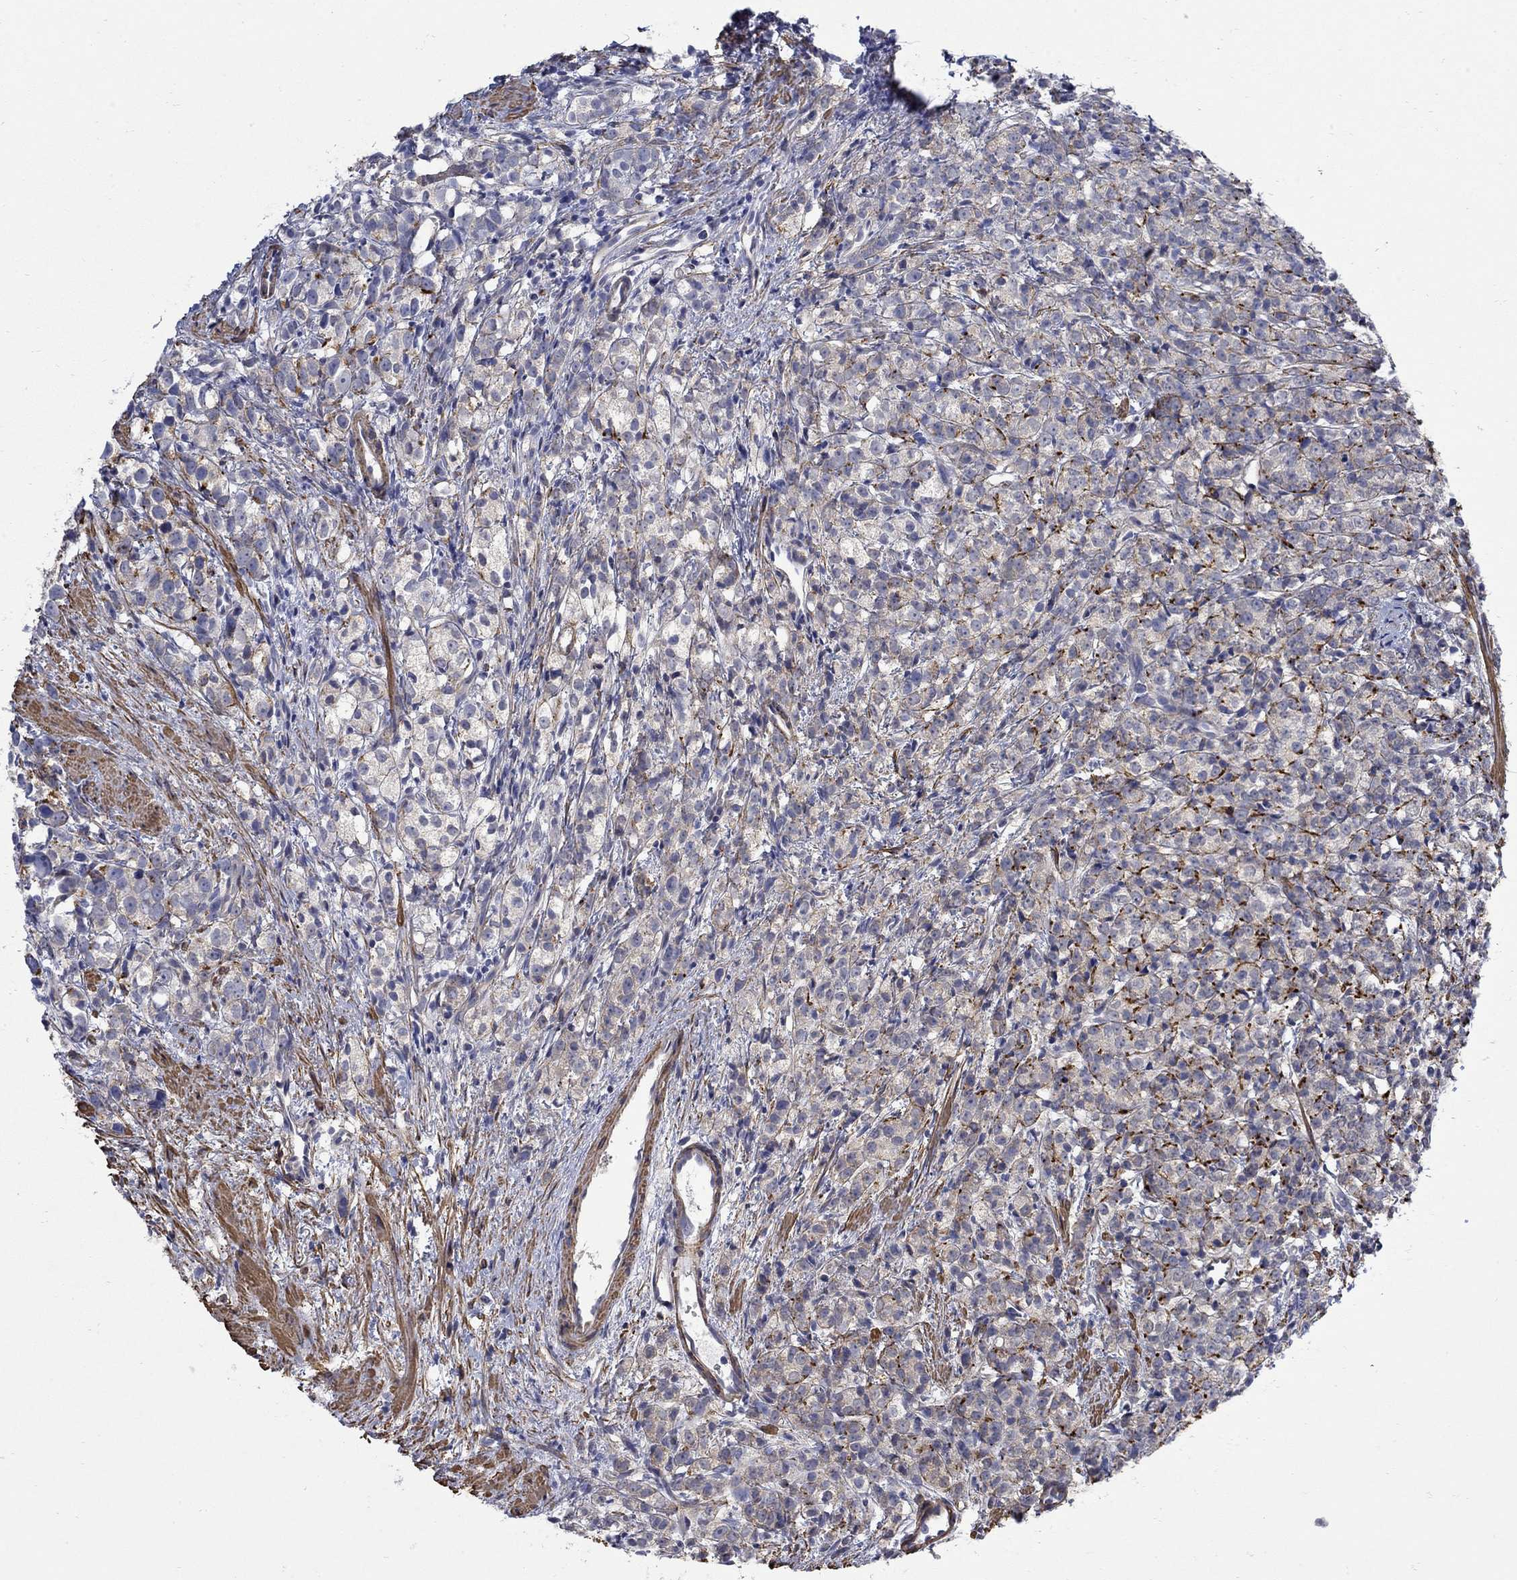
{"staining": {"intensity": "strong", "quantity": "<25%", "location": "cytoplasmic/membranous"}, "tissue": "prostate cancer", "cell_type": "Tumor cells", "image_type": "cancer", "snomed": [{"axis": "morphology", "description": "Adenocarcinoma, High grade"}, {"axis": "topography", "description": "Prostate"}], "caption": "IHC photomicrograph of neoplastic tissue: human prostate adenocarcinoma (high-grade) stained using immunohistochemistry (IHC) reveals medium levels of strong protein expression localized specifically in the cytoplasmic/membranous of tumor cells, appearing as a cytoplasmic/membranous brown color.", "gene": "SCN7A", "patient": {"sex": "male", "age": 53}}